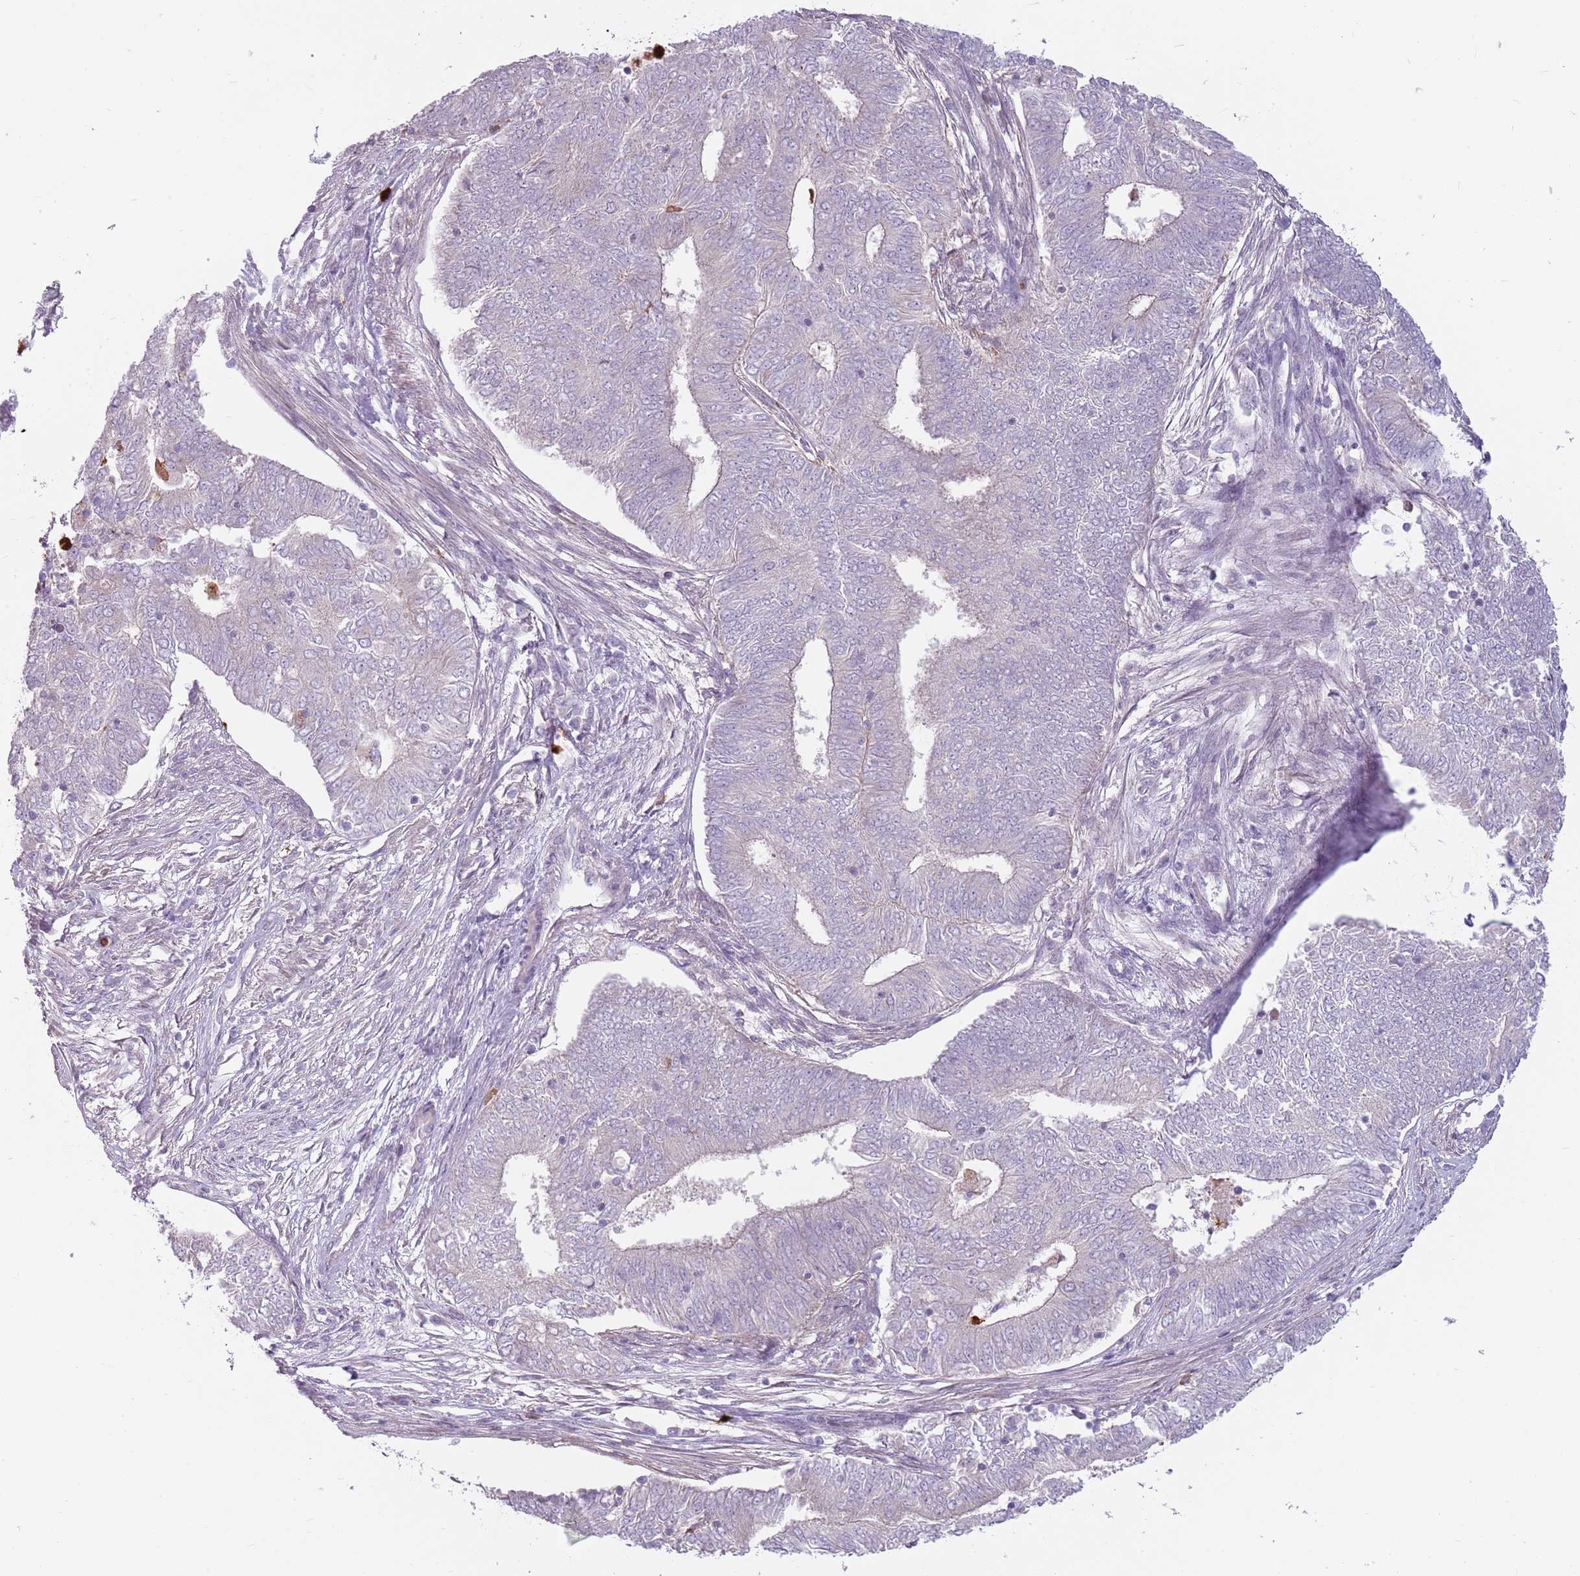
{"staining": {"intensity": "negative", "quantity": "none", "location": "none"}, "tissue": "endometrial cancer", "cell_type": "Tumor cells", "image_type": "cancer", "snomed": [{"axis": "morphology", "description": "Adenocarcinoma, NOS"}, {"axis": "topography", "description": "Endometrium"}], "caption": "This is an IHC micrograph of endometrial cancer (adenocarcinoma). There is no expression in tumor cells.", "gene": "SPAG4", "patient": {"sex": "female", "age": 62}}